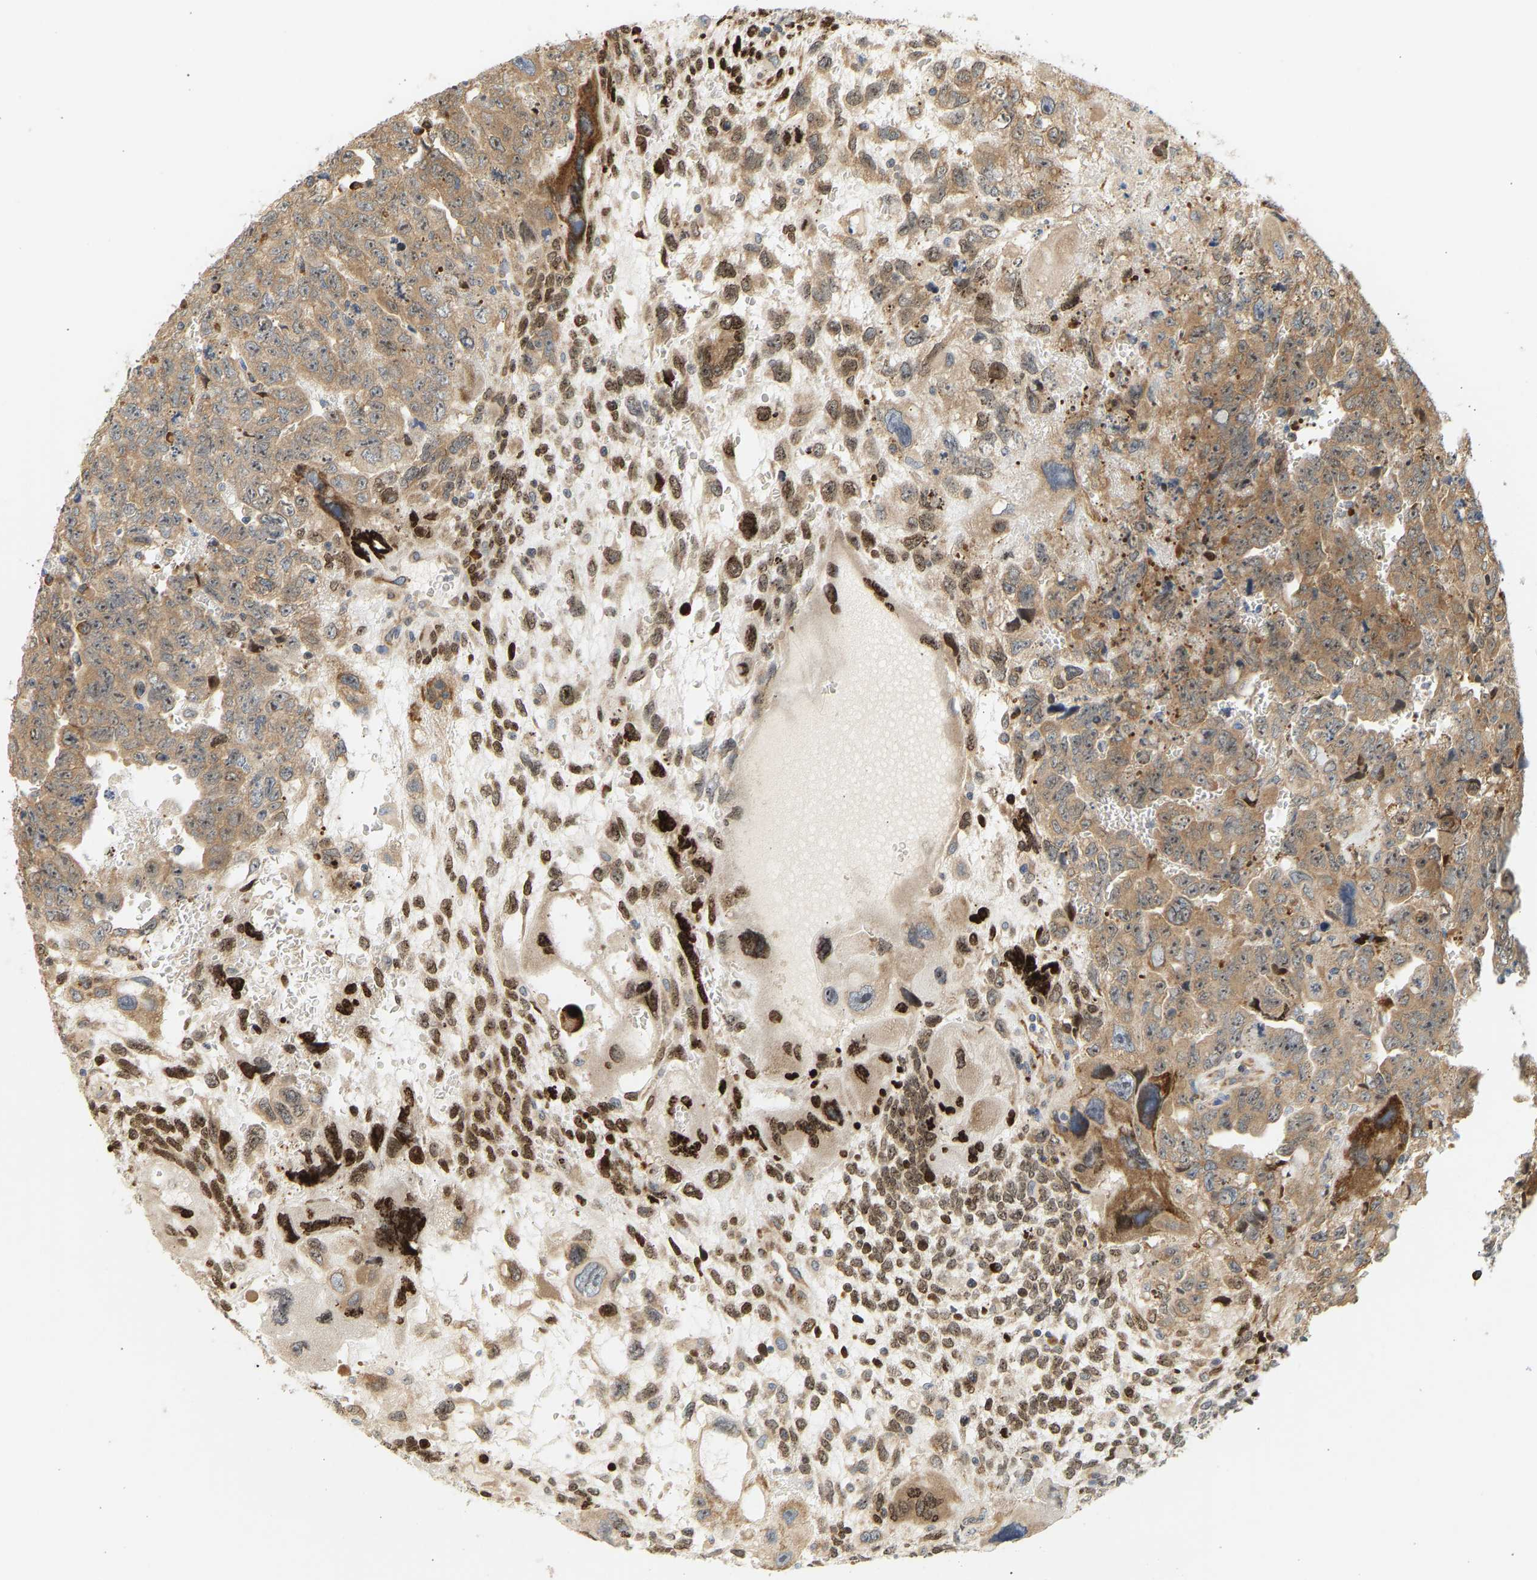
{"staining": {"intensity": "moderate", "quantity": ">75%", "location": "cytoplasmic/membranous"}, "tissue": "testis cancer", "cell_type": "Tumor cells", "image_type": "cancer", "snomed": [{"axis": "morphology", "description": "Carcinoma, Embryonal, NOS"}, {"axis": "topography", "description": "Testis"}], "caption": "The photomicrograph reveals immunohistochemical staining of testis embryonal carcinoma. There is moderate cytoplasmic/membranous expression is present in approximately >75% of tumor cells.", "gene": "RPS14", "patient": {"sex": "male", "age": 28}}